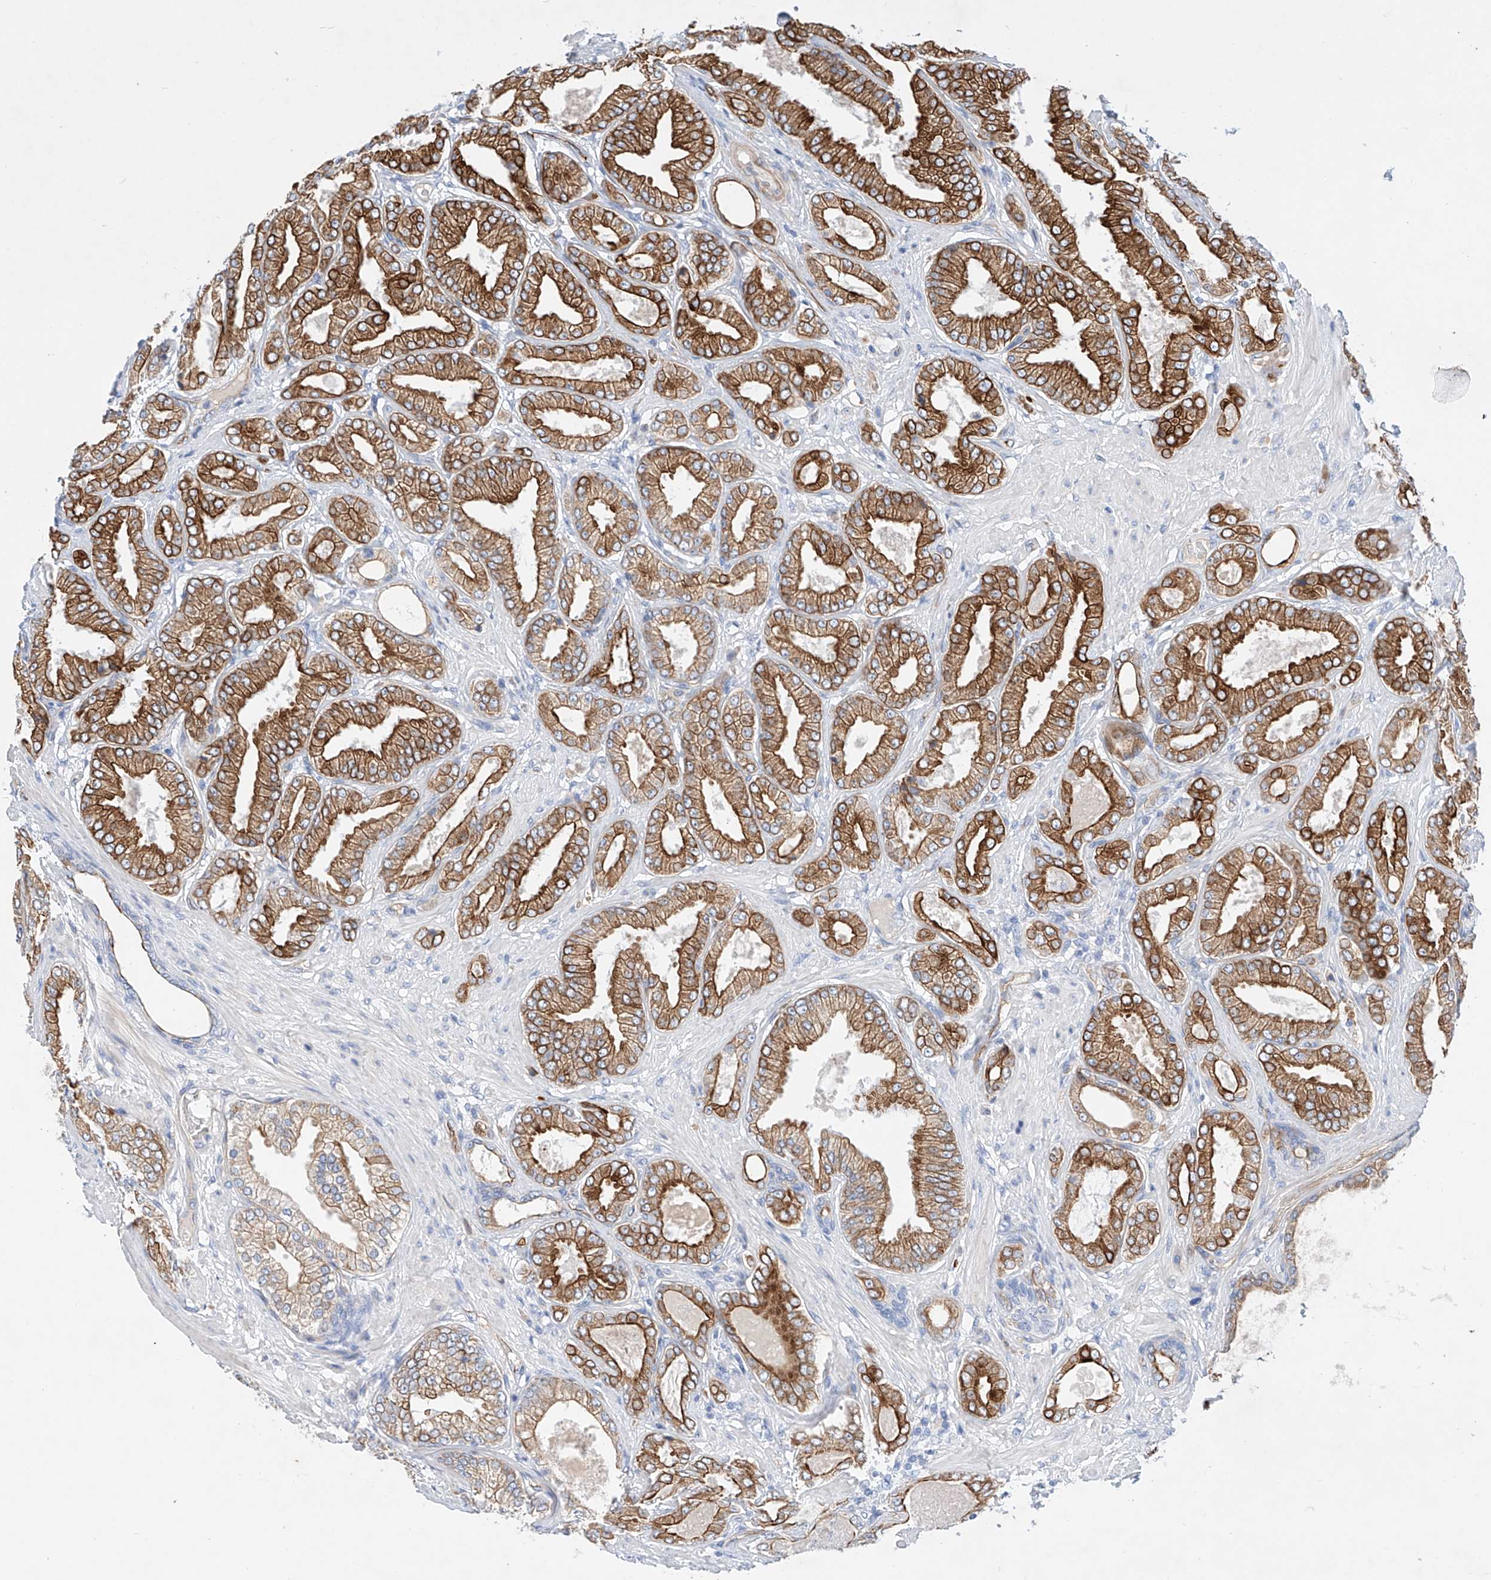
{"staining": {"intensity": "strong", "quantity": ">75%", "location": "cytoplasmic/membranous"}, "tissue": "prostate cancer", "cell_type": "Tumor cells", "image_type": "cancer", "snomed": [{"axis": "morphology", "description": "Adenocarcinoma, Low grade"}, {"axis": "topography", "description": "Prostate"}], "caption": "High-magnification brightfield microscopy of low-grade adenocarcinoma (prostate) stained with DAB (brown) and counterstained with hematoxylin (blue). tumor cells exhibit strong cytoplasmic/membranous expression is seen in about>75% of cells.", "gene": "SBSPON", "patient": {"sex": "male", "age": 63}}